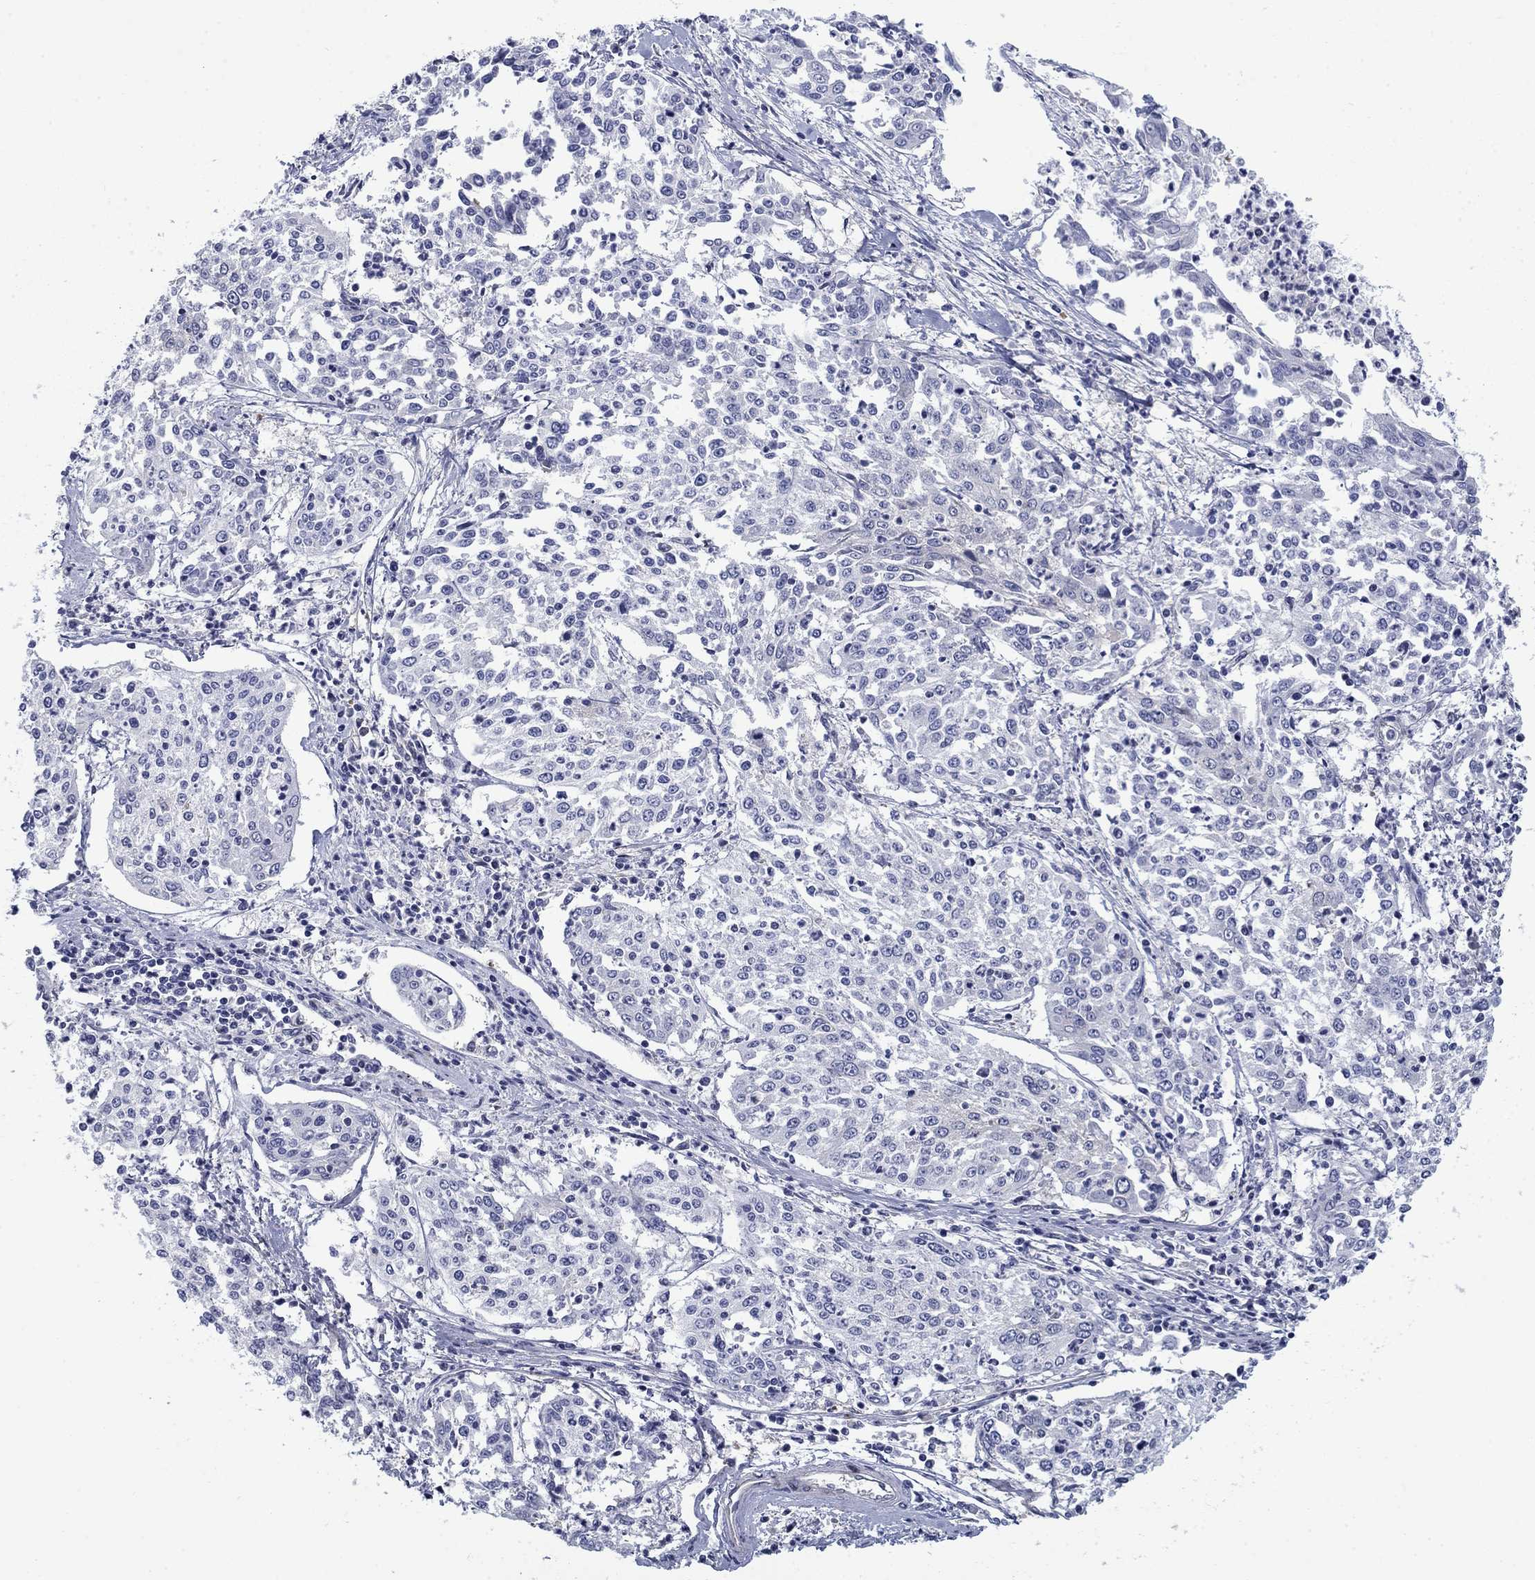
{"staining": {"intensity": "negative", "quantity": "none", "location": "none"}, "tissue": "cervical cancer", "cell_type": "Tumor cells", "image_type": "cancer", "snomed": [{"axis": "morphology", "description": "Squamous cell carcinoma, NOS"}, {"axis": "topography", "description": "Cervix"}], "caption": "Human squamous cell carcinoma (cervical) stained for a protein using IHC exhibits no expression in tumor cells.", "gene": "FXR1", "patient": {"sex": "female", "age": 41}}